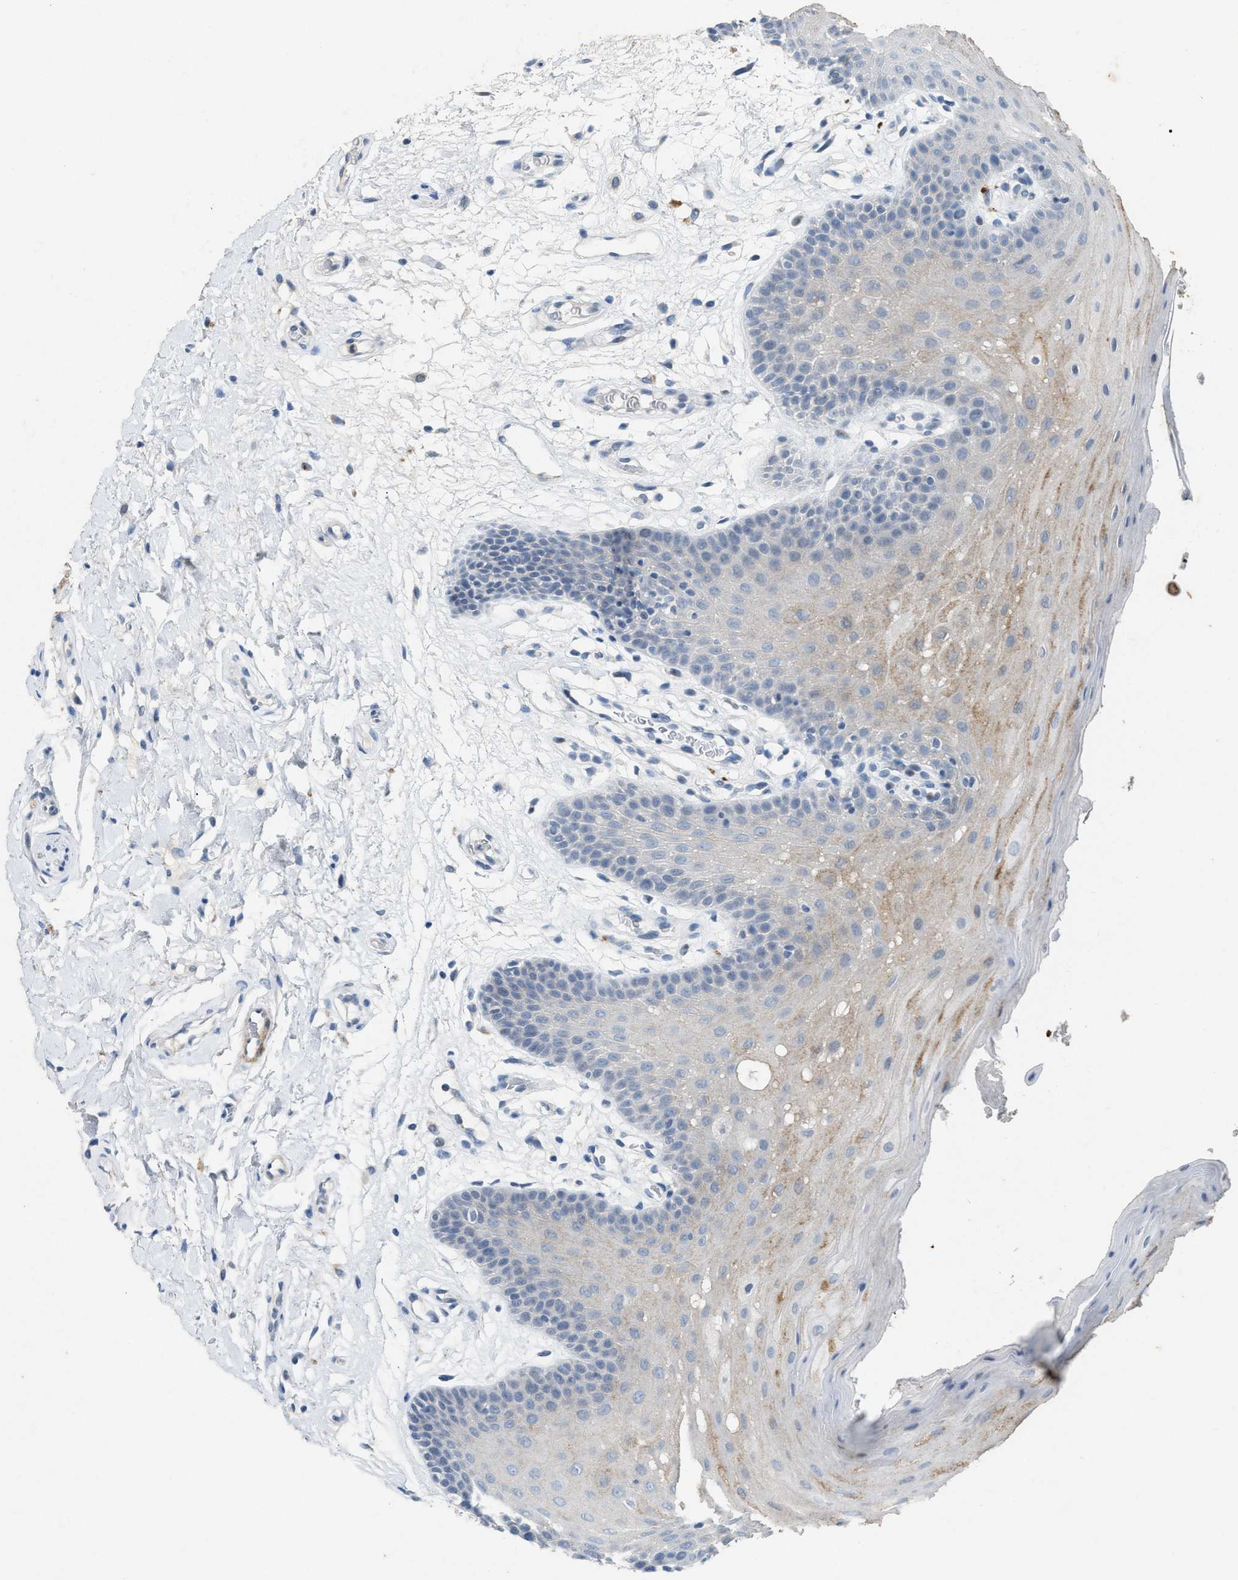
{"staining": {"intensity": "weak", "quantity": "<25%", "location": "cytoplasmic/membranous"}, "tissue": "oral mucosa", "cell_type": "Squamous epithelial cells", "image_type": "normal", "snomed": [{"axis": "morphology", "description": "Normal tissue, NOS"}, {"axis": "morphology", "description": "Squamous cell carcinoma, NOS"}, {"axis": "topography", "description": "Oral tissue"}, {"axis": "topography", "description": "Head-Neck"}], "caption": "DAB (3,3'-diaminobenzidine) immunohistochemical staining of normal human oral mucosa shows no significant expression in squamous epithelial cells.", "gene": "SLC5A5", "patient": {"sex": "male", "age": 71}}